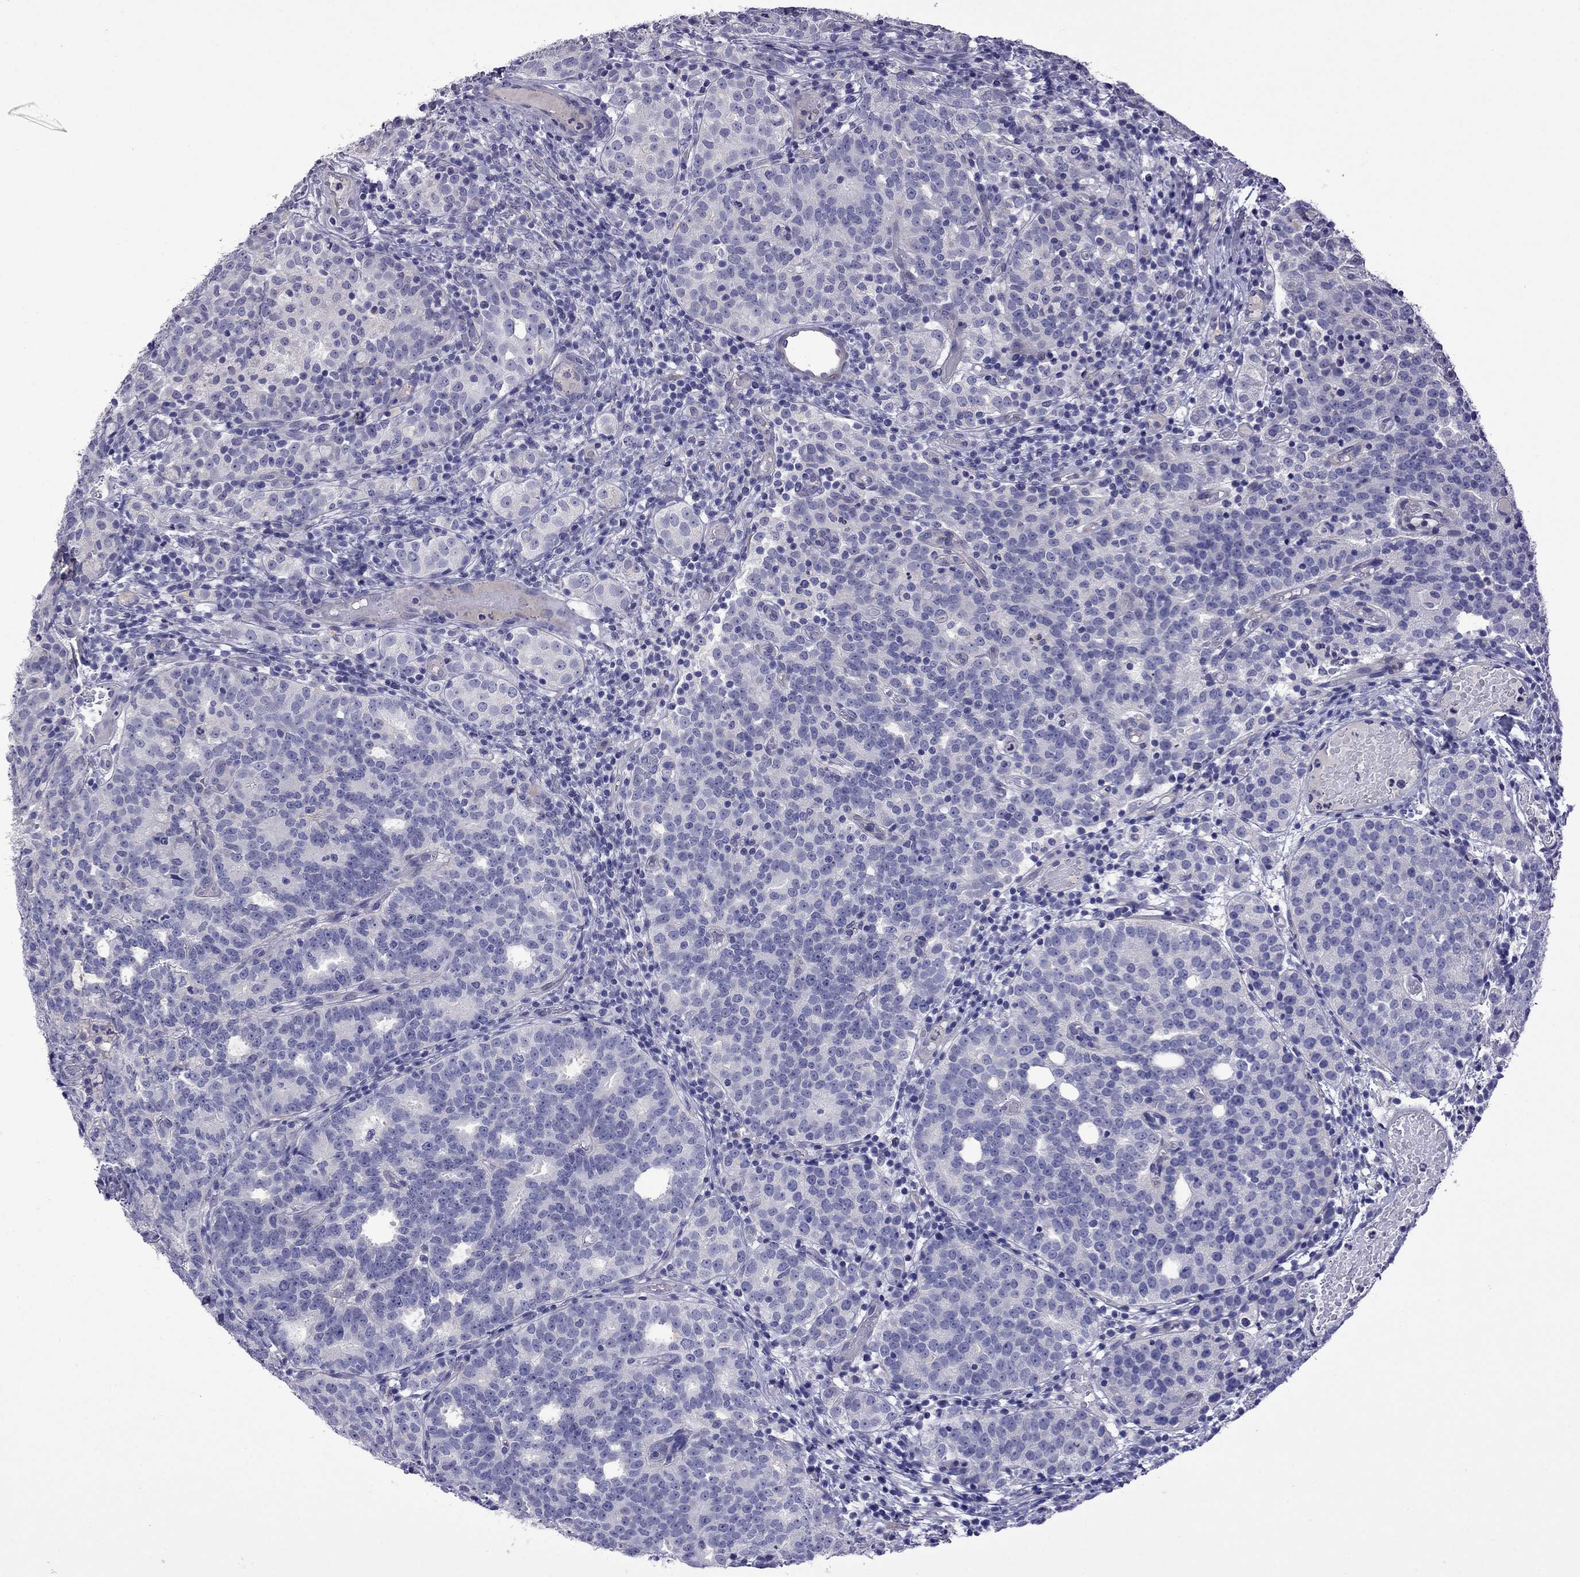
{"staining": {"intensity": "negative", "quantity": "none", "location": "none"}, "tissue": "prostate cancer", "cell_type": "Tumor cells", "image_type": "cancer", "snomed": [{"axis": "morphology", "description": "Adenocarcinoma, High grade"}, {"axis": "topography", "description": "Prostate"}], "caption": "The immunohistochemistry photomicrograph has no significant expression in tumor cells of prostate adenocarcinoma (high-grade) tissue. (Immunohistochemistry (ihc), brightfield microscopy, high magnification).", "gene": "STAR", "patient": {"sex": "male", "age": 53}}